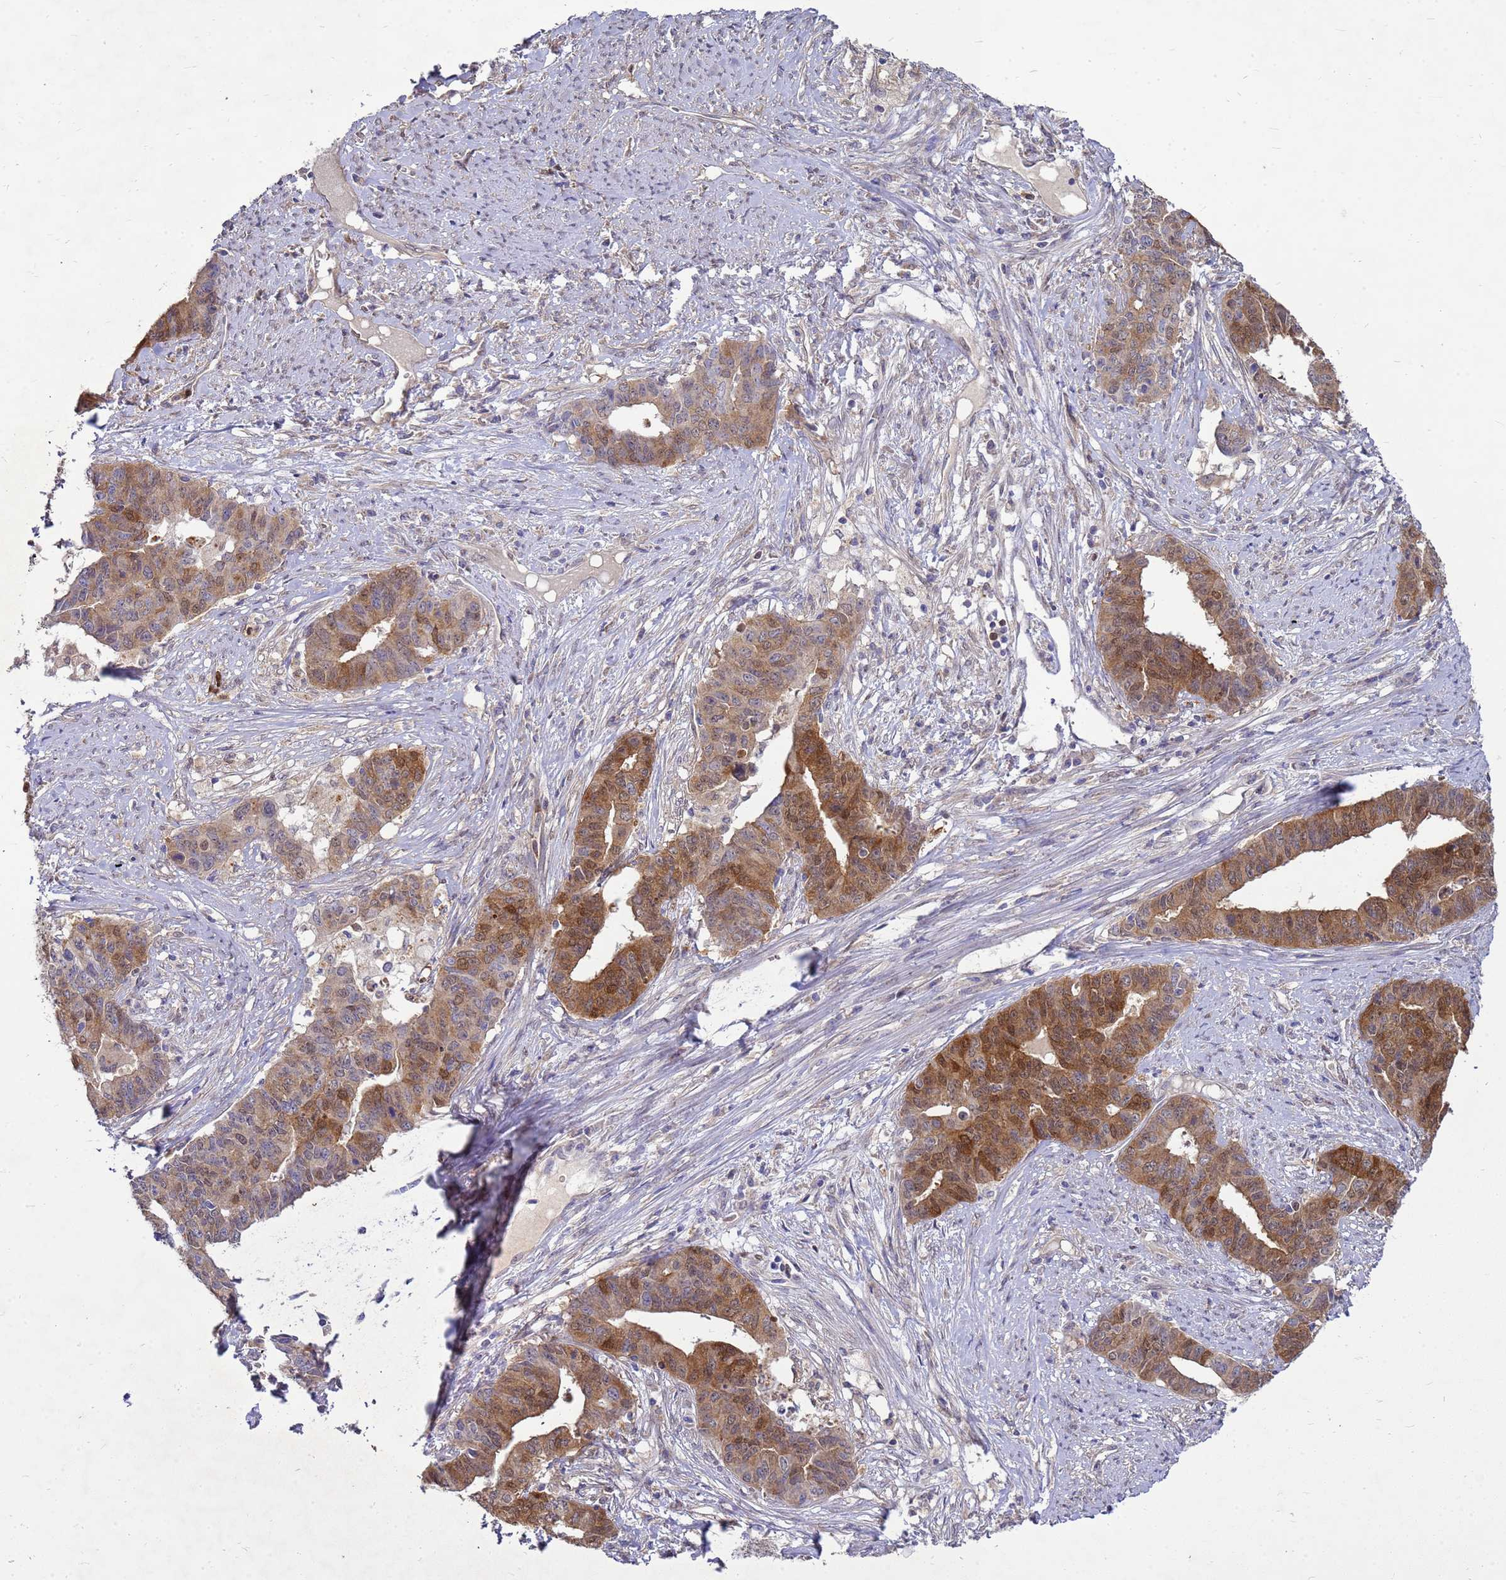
{"staining": {"intensity": "moderate", "quantity": "25%-75%", "location": "cytoplasmic/membranous,nuclear"}, "tissue": "endometrial cancer", "cell_type": "Tumor cells", "image_type": "cancer", "snomed": [{"axis": "morphology", "description": "Adenocarcinoma, NOS"}, {"axis": "topography", "description": "Endometrium"}], "caption": "Immunohistochemical staining of adenocarcinoma (endometrial) shows medium levels of moderate cytoplasmic/membranous and nuclear positivity in approximately 25%-75% of tumor cells. (DAB IHC with brightfield microscopy, high magnification).", "gene": "EIF4EBP3", "patient": {"sex": "female", "age": 59}}